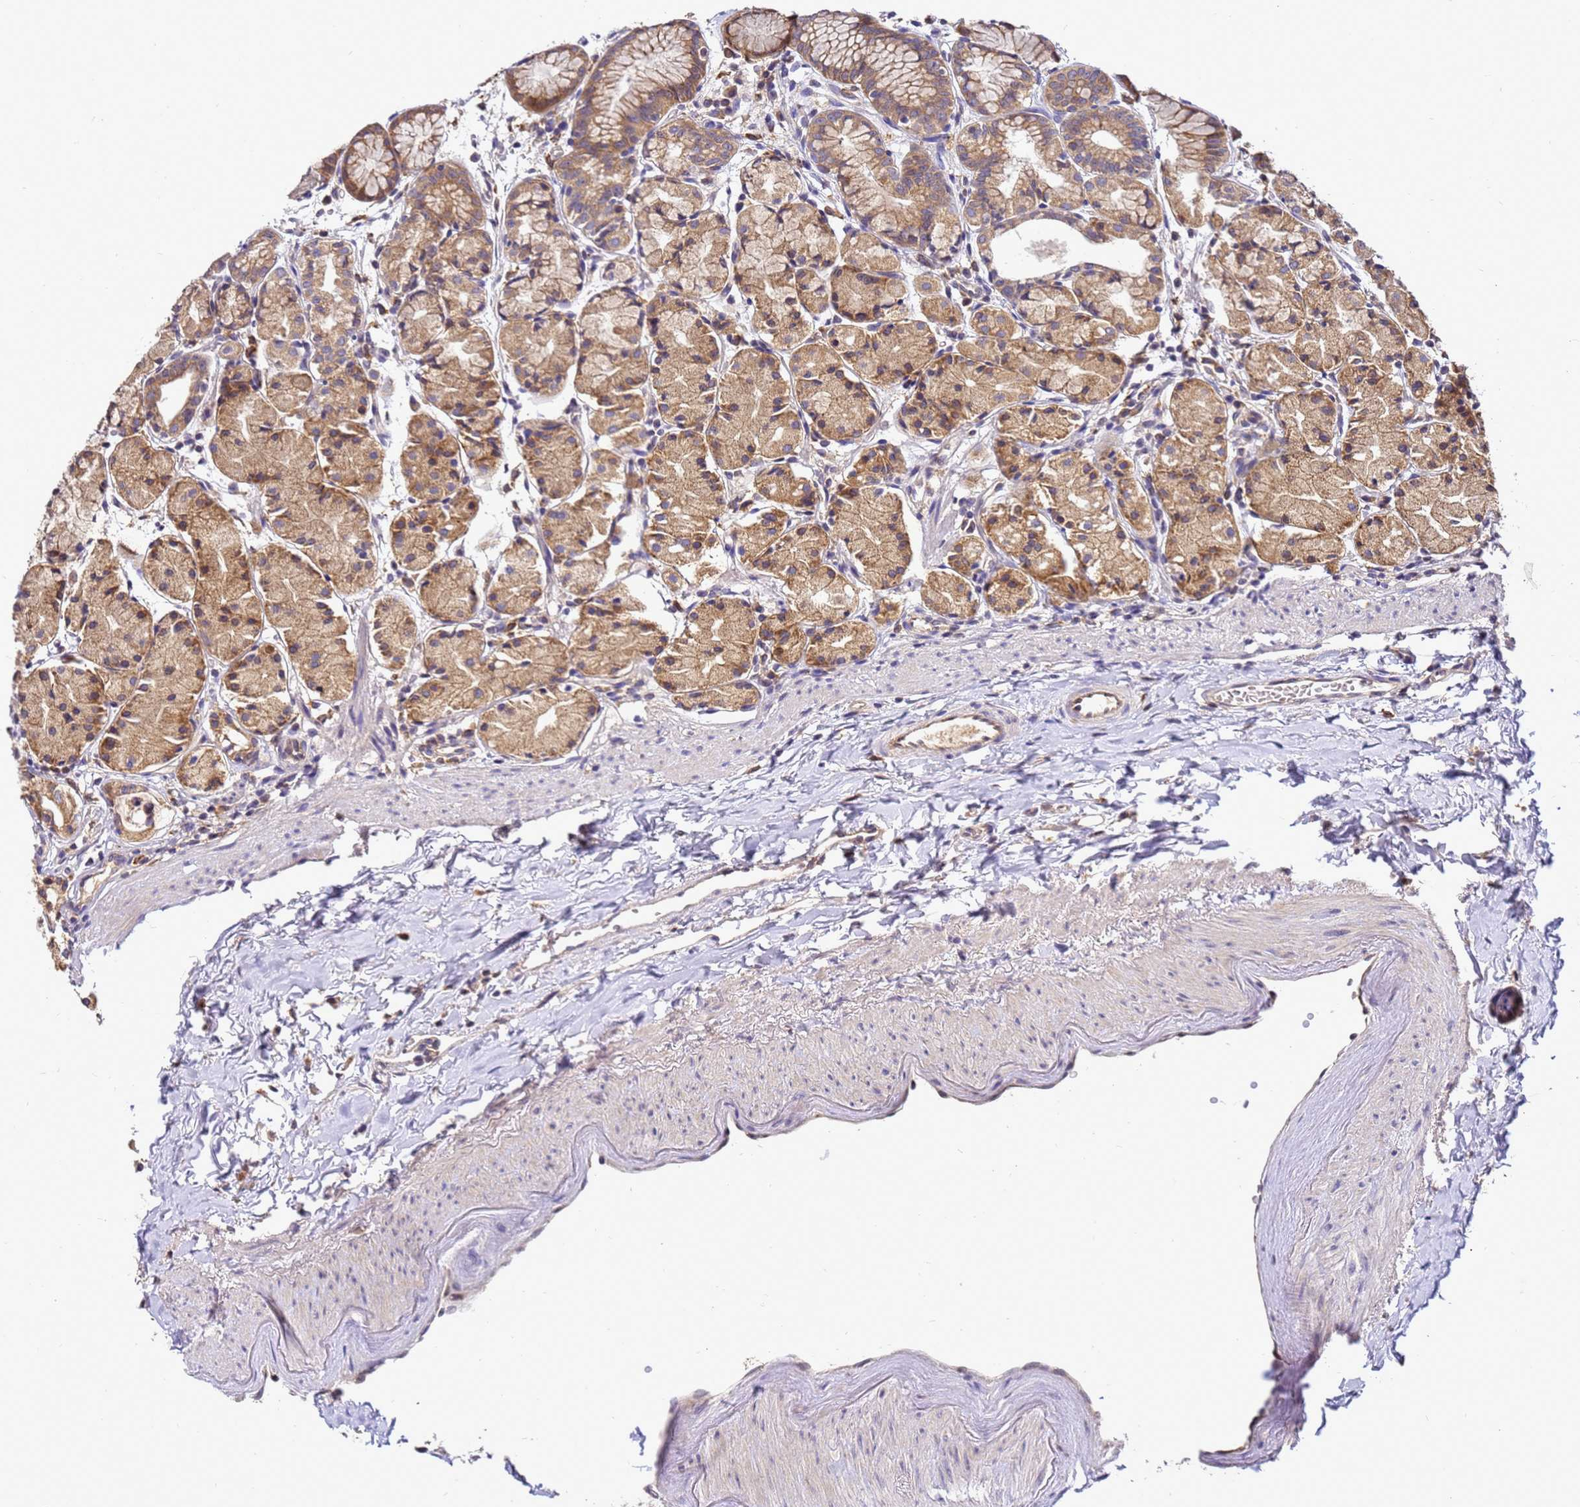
{"staining": {"intensity": "moderate", "quantity": ">75%", "location": "cytoplasmic/membranous"}, "tissue": "stomach", "cell_type": "Glandular cells", "image_type": "normal", "snomed": [{"axis": "morphology", "description": "Normal tissue, NOS"}, {"axis": "topography", "description": "Stomach, upper"}], "caption": "The image exhibits staining of normal stomach, revealing moderate cytoplasmic/membranous protein expression (brown color) within glandular cells.", "gene": "ADPGK", "patient": {"sex": "male", "age": 47}}